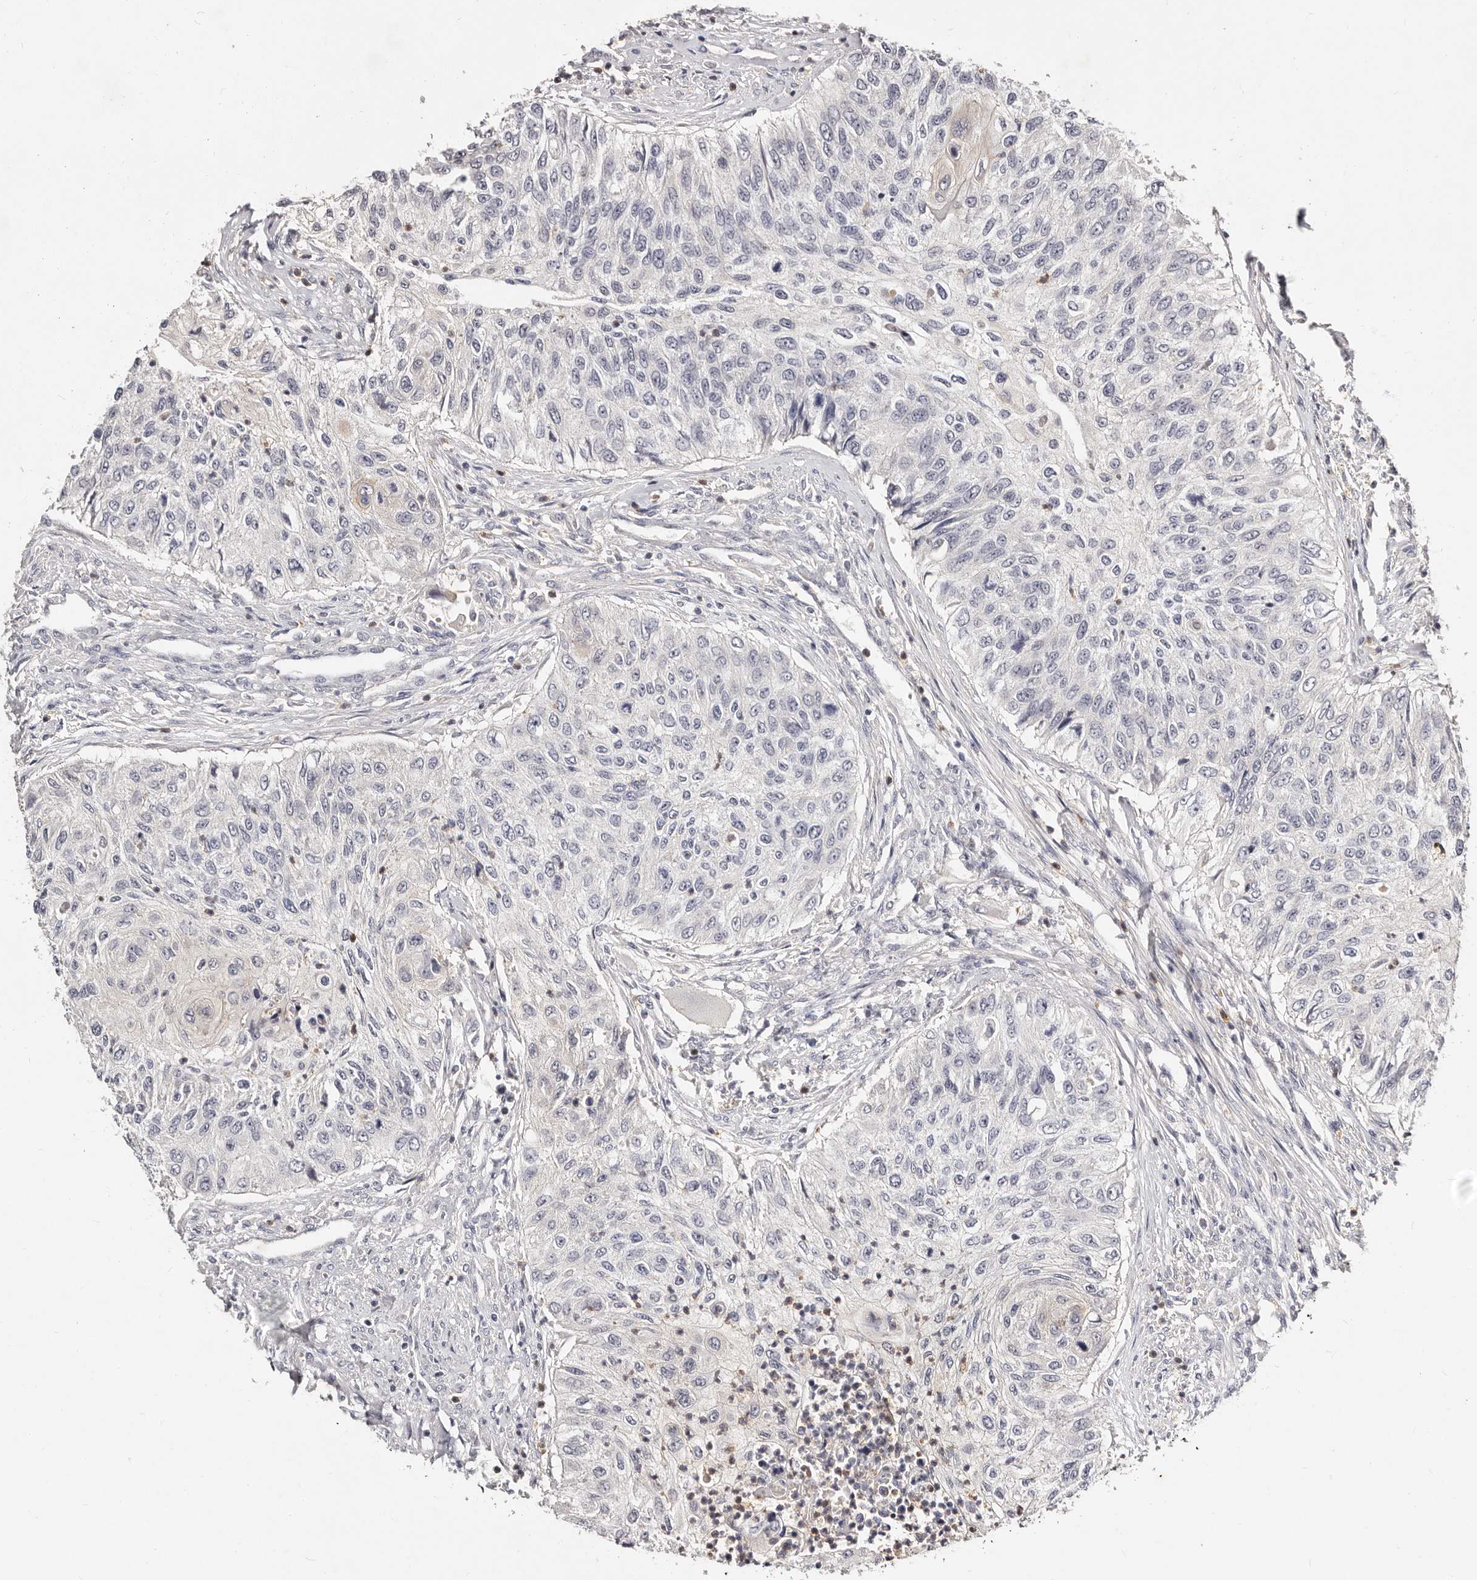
{"staining": {"intensity": "negative", "quantity": "none", "location": "none"}, "tissue": "urothelial cancer", "cell_type": "Tumor cells", "image_type": "cancer", "snomed": [{"axis": "morphology", "description": "Urothelial carcinoma, High grade"}, {"axis": "topography", "description": "Urinary bladder"}], "caption": "Immunohistochemistry of human urothelial cancer displays no positivity in tumor cells.", "gene": "MRPS33", "patient": {"sex": "female", "age": 60}}